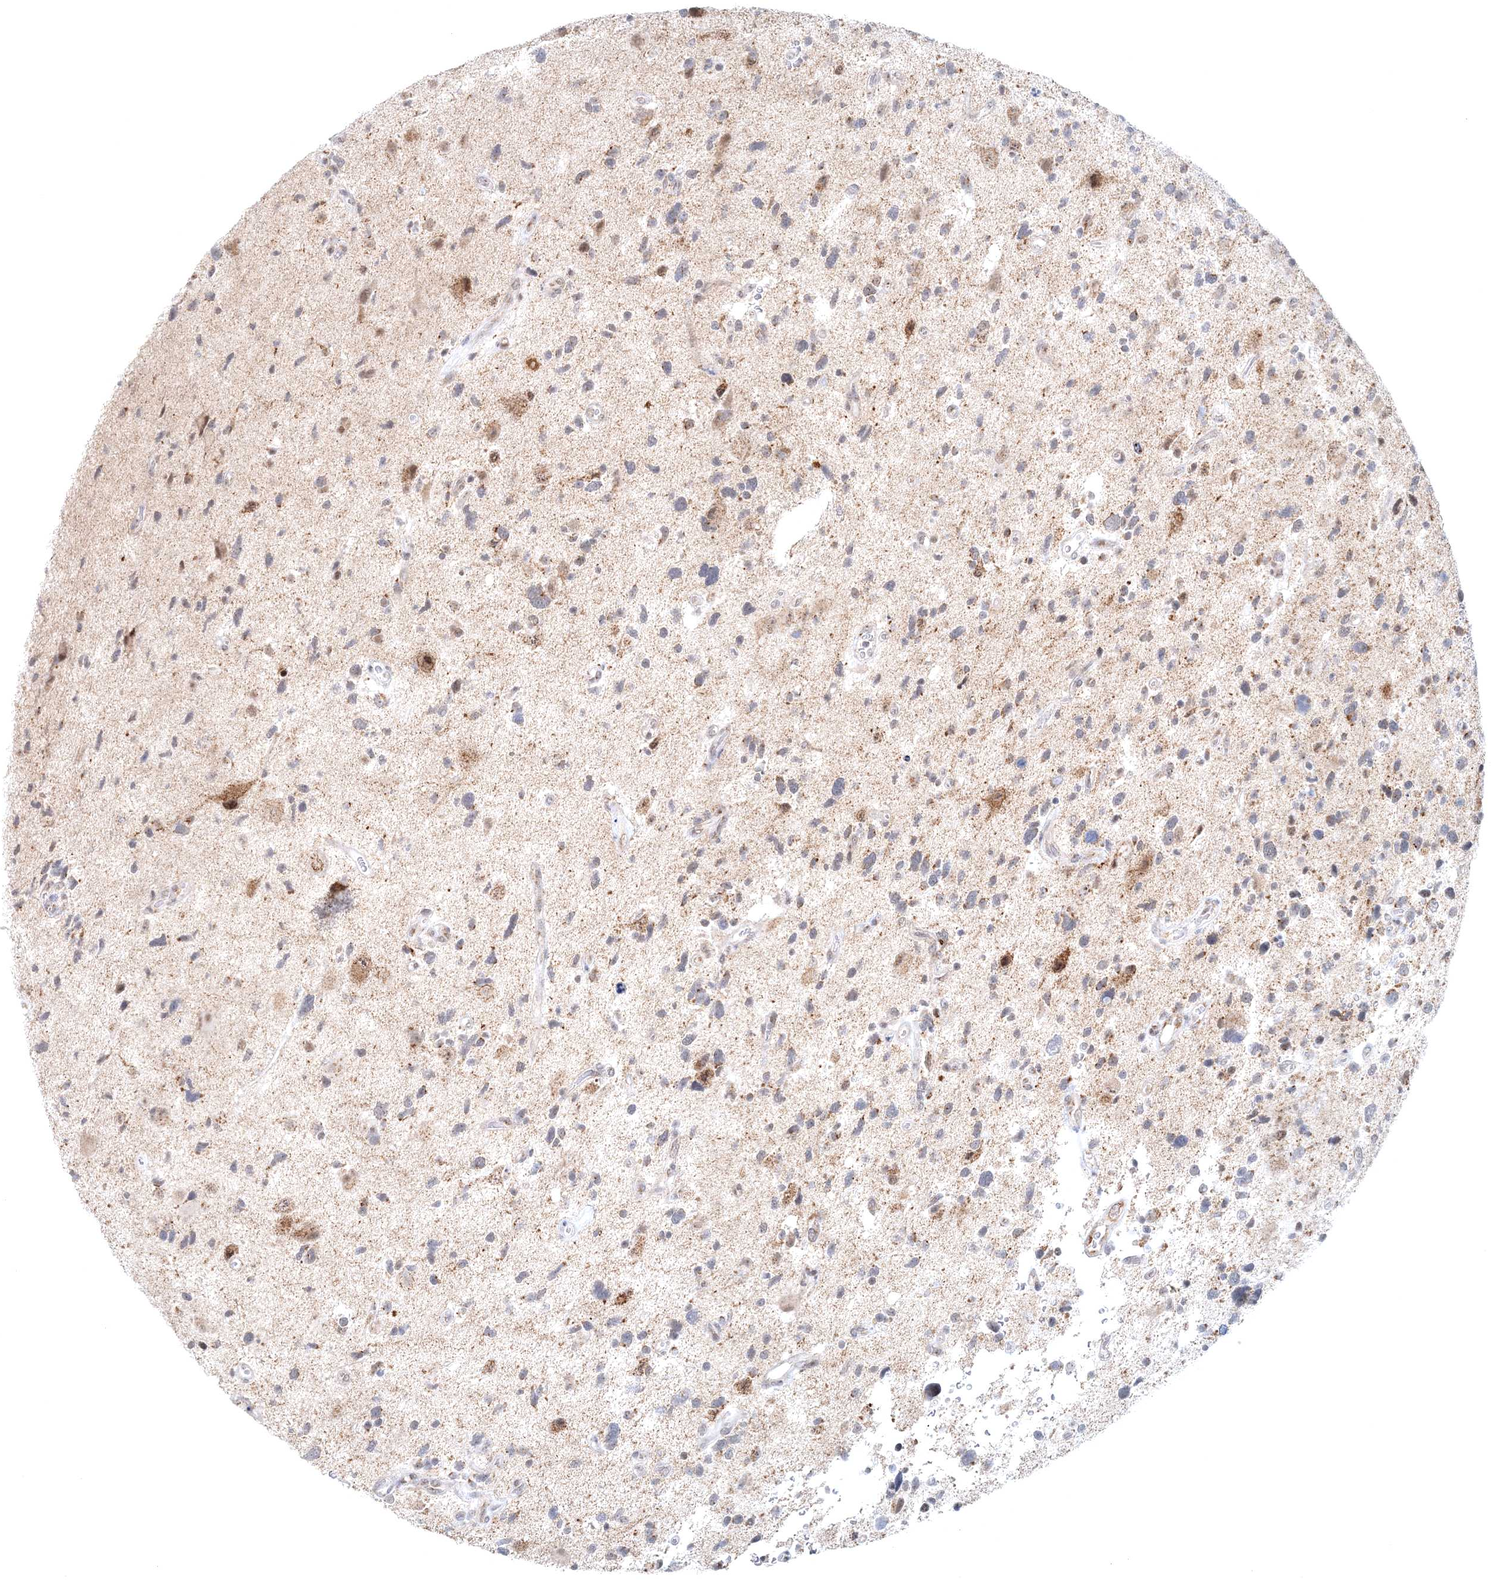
{"staining": {"intensity": "weak", "quantity": "25%-75%", "location": "cytoplasmic/membranous"}, "tissue": "glioma", "cell_type": "Tumor cells", "image_type": "cancer", "snomed": [{"axis": "morphology", "description": "Glioma, malignant, High grade"}, {"axis": "topography", "description": "Brain"}], "caption": "Weak cytoplasmic/membranous positivity for a protein is seen in approximately 25%-75% of tumor cells of high-grade glioma (malignant) using immunohistochemistry.", "gene": "RNF150", "patient": {"sex": "male", "age": 33}}